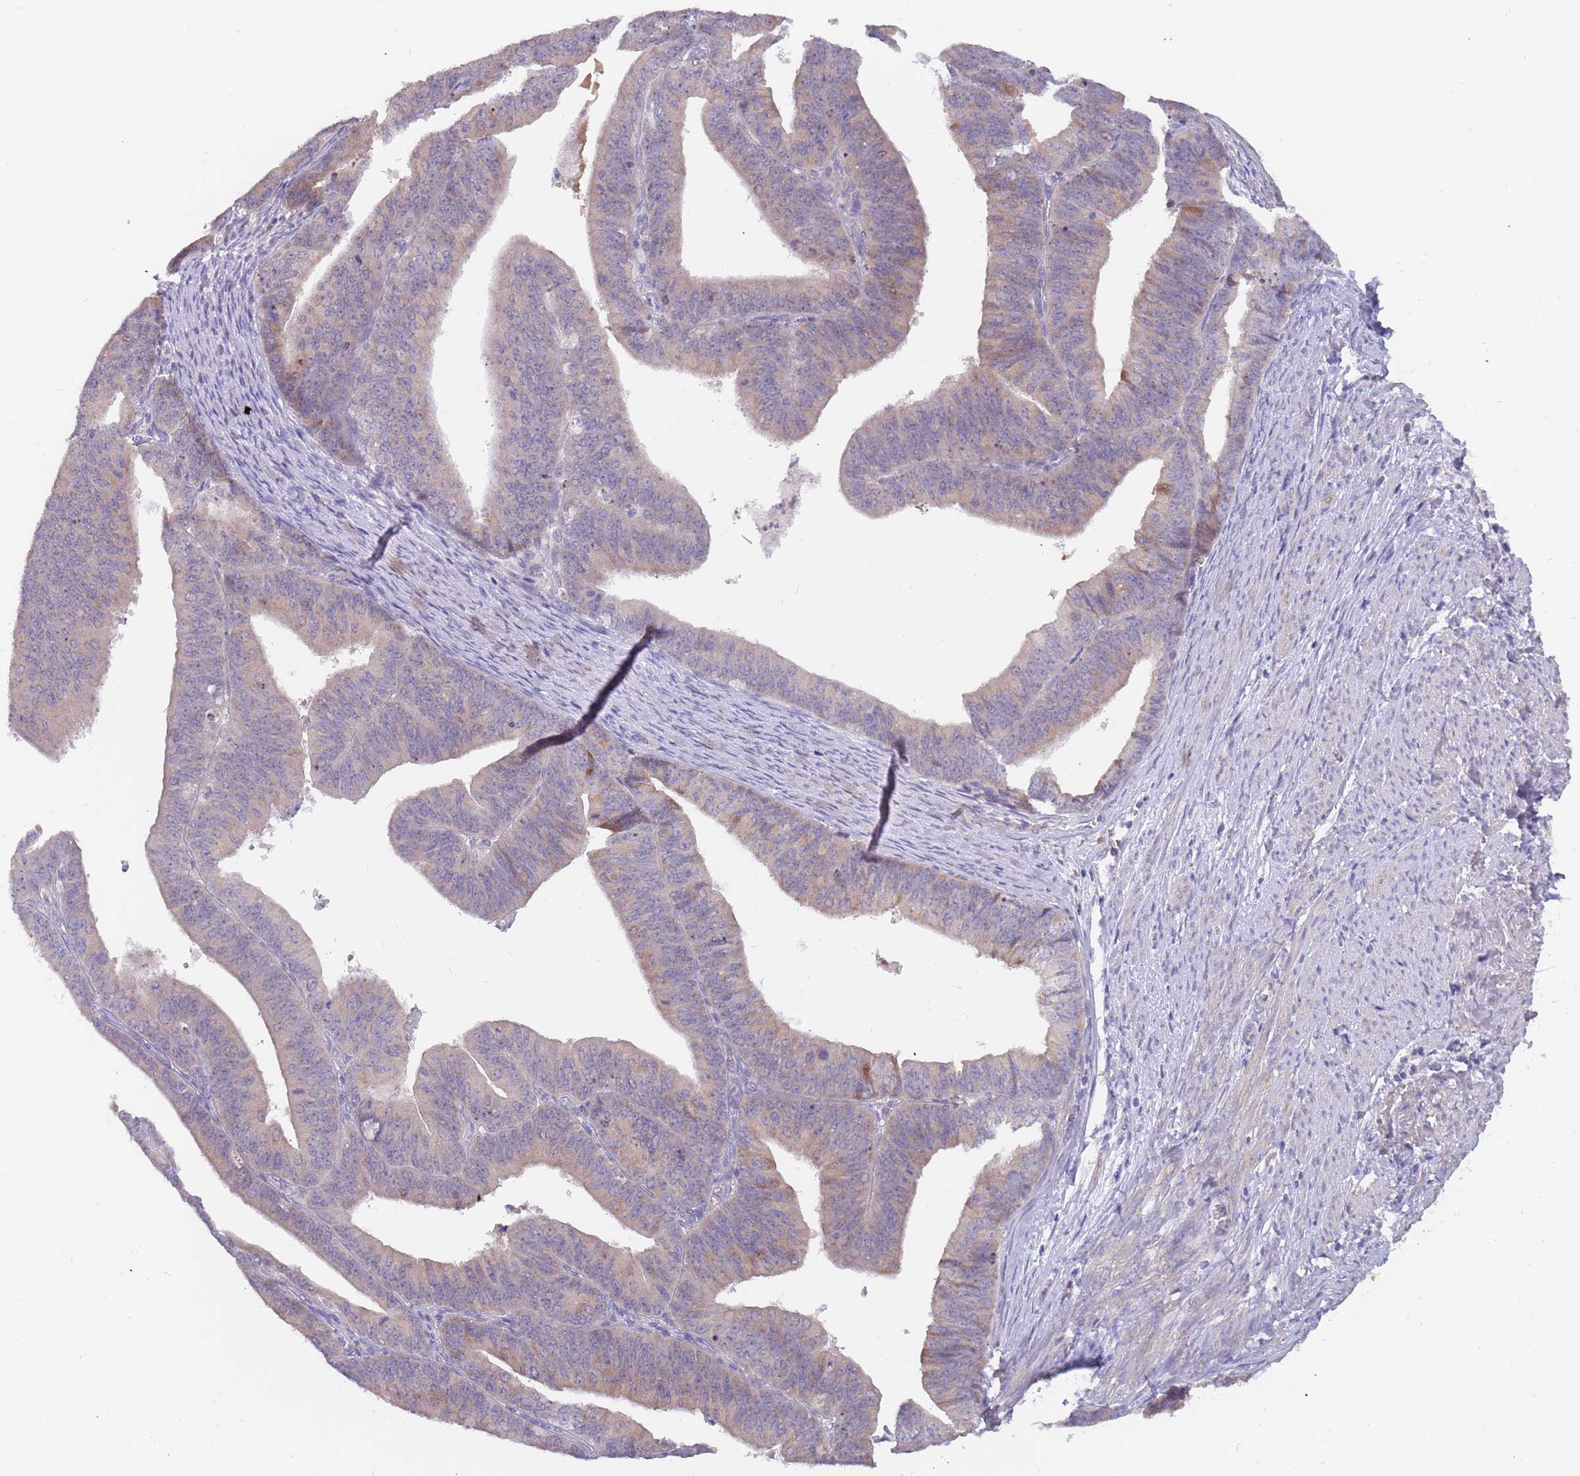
{"staining": {"intensity": "weak", "quantity": "<25%", "location": "cytoplasmic/membranous"}, "tissue": "endometrial cancer", "cell_type": "Tumor cells", "image_type": "cancer", "snomed": [{"axis": "morphology", "description": "Adenocarcinoma, NOS"}, {"axis": "topography", "description": "Endometrium"}], "caption": "Tumor cells show no significant positivity in endometrial adenocarcinoma. (IHC, brightfield microscopy, high magnification).", "gene": "ZNF746", "patient": {"sex": "female", "age": 73}}